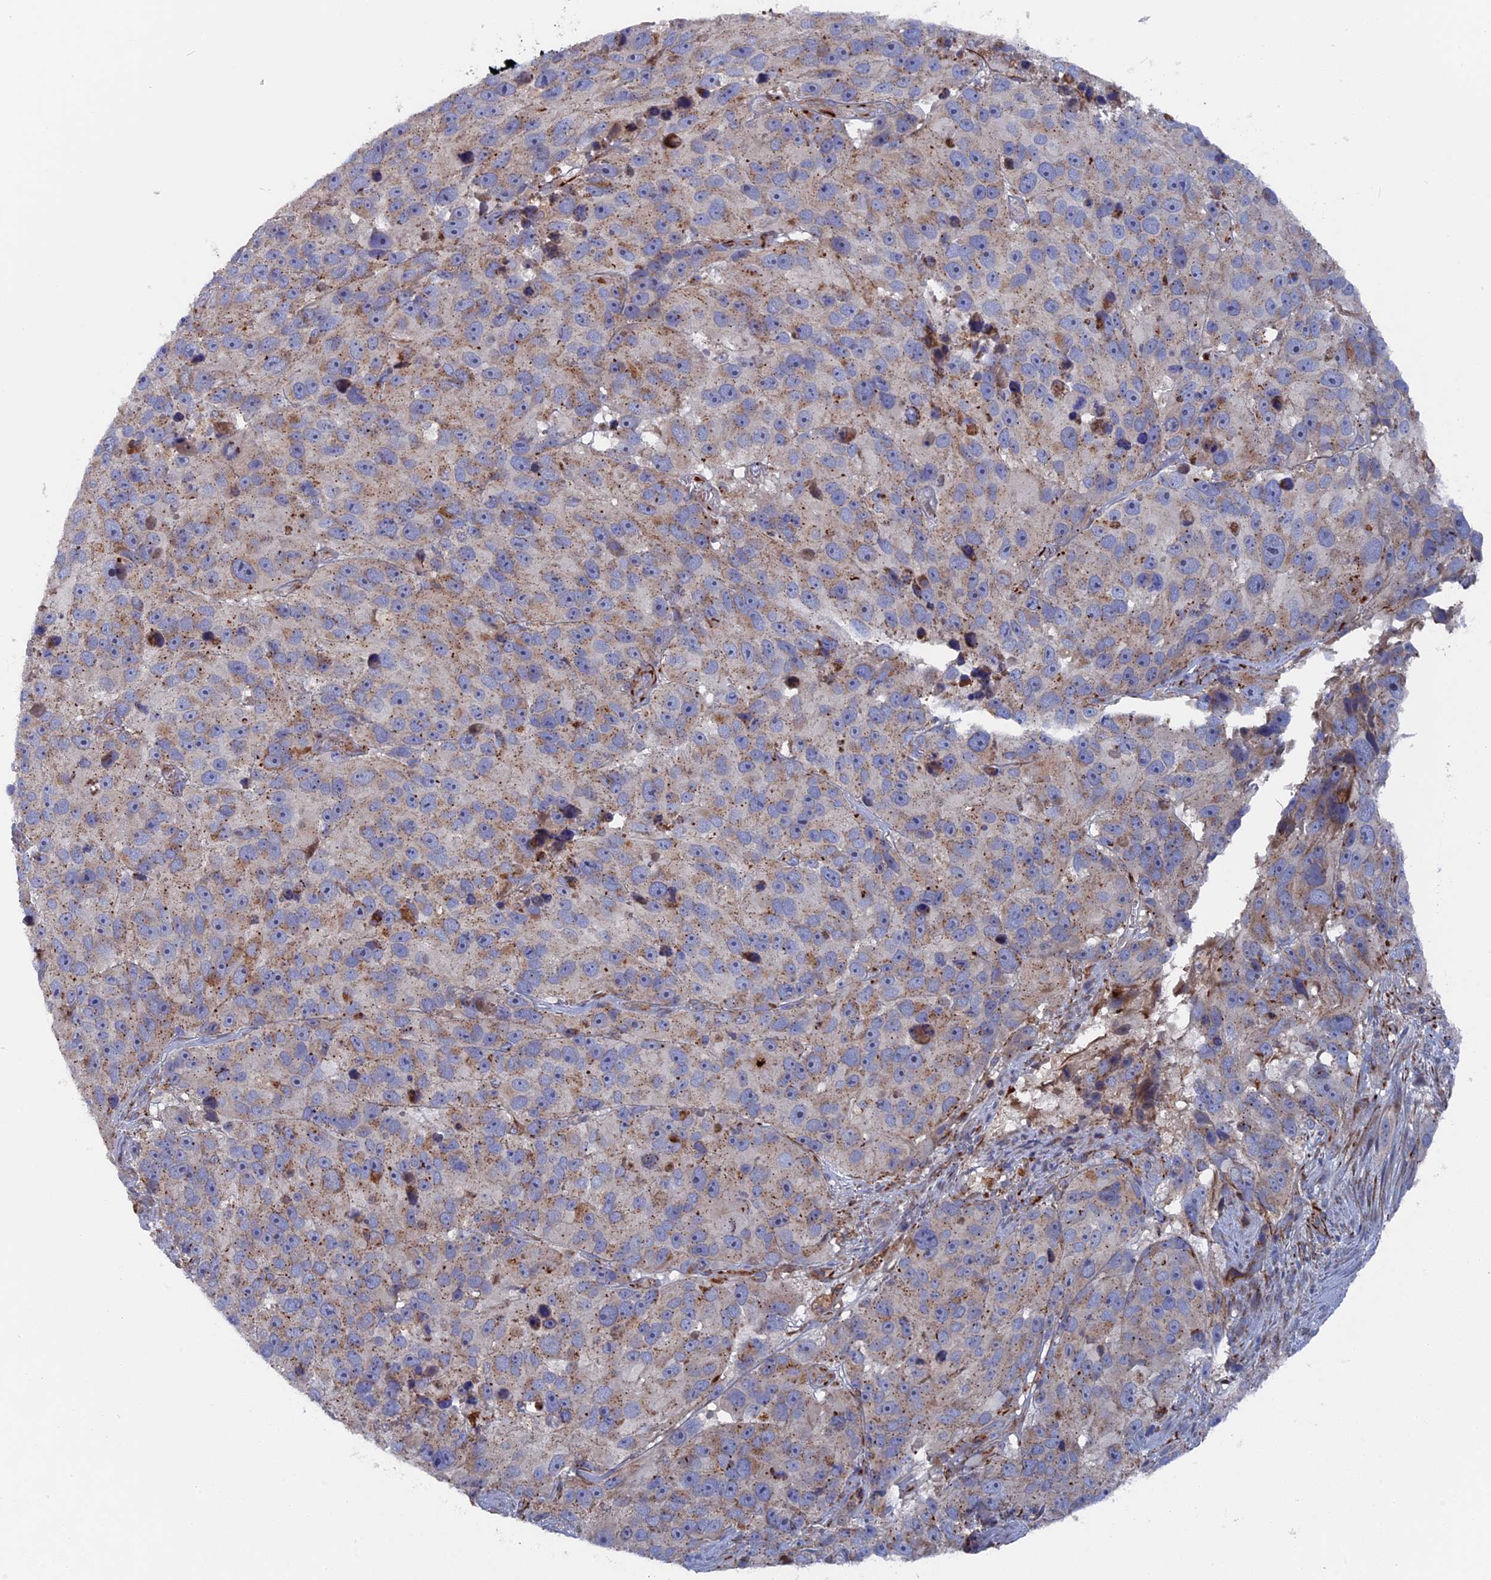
{"staining": {"intensity": "weak", "quantity": ">75%", "location": "cytoplasmic/membranous"}, "tissue": "melanoma", "cell_type": "Tumor cells", "image_type": "cancer", "snomed": [{"axis": "morphology", "description": "Malignant melanoma, NOS"}, {"axis": "topography", "description": "Skin"}], "caption": "Immunohistochemistry (IHC) micrograph of melanoma stained for a protein (brown), which shows low levels of weak cytoplasmic/membranous positivity in about >75% of tumor cells.", "gene": "SMG9", "patient": {"sex": "male", "age": 84}}